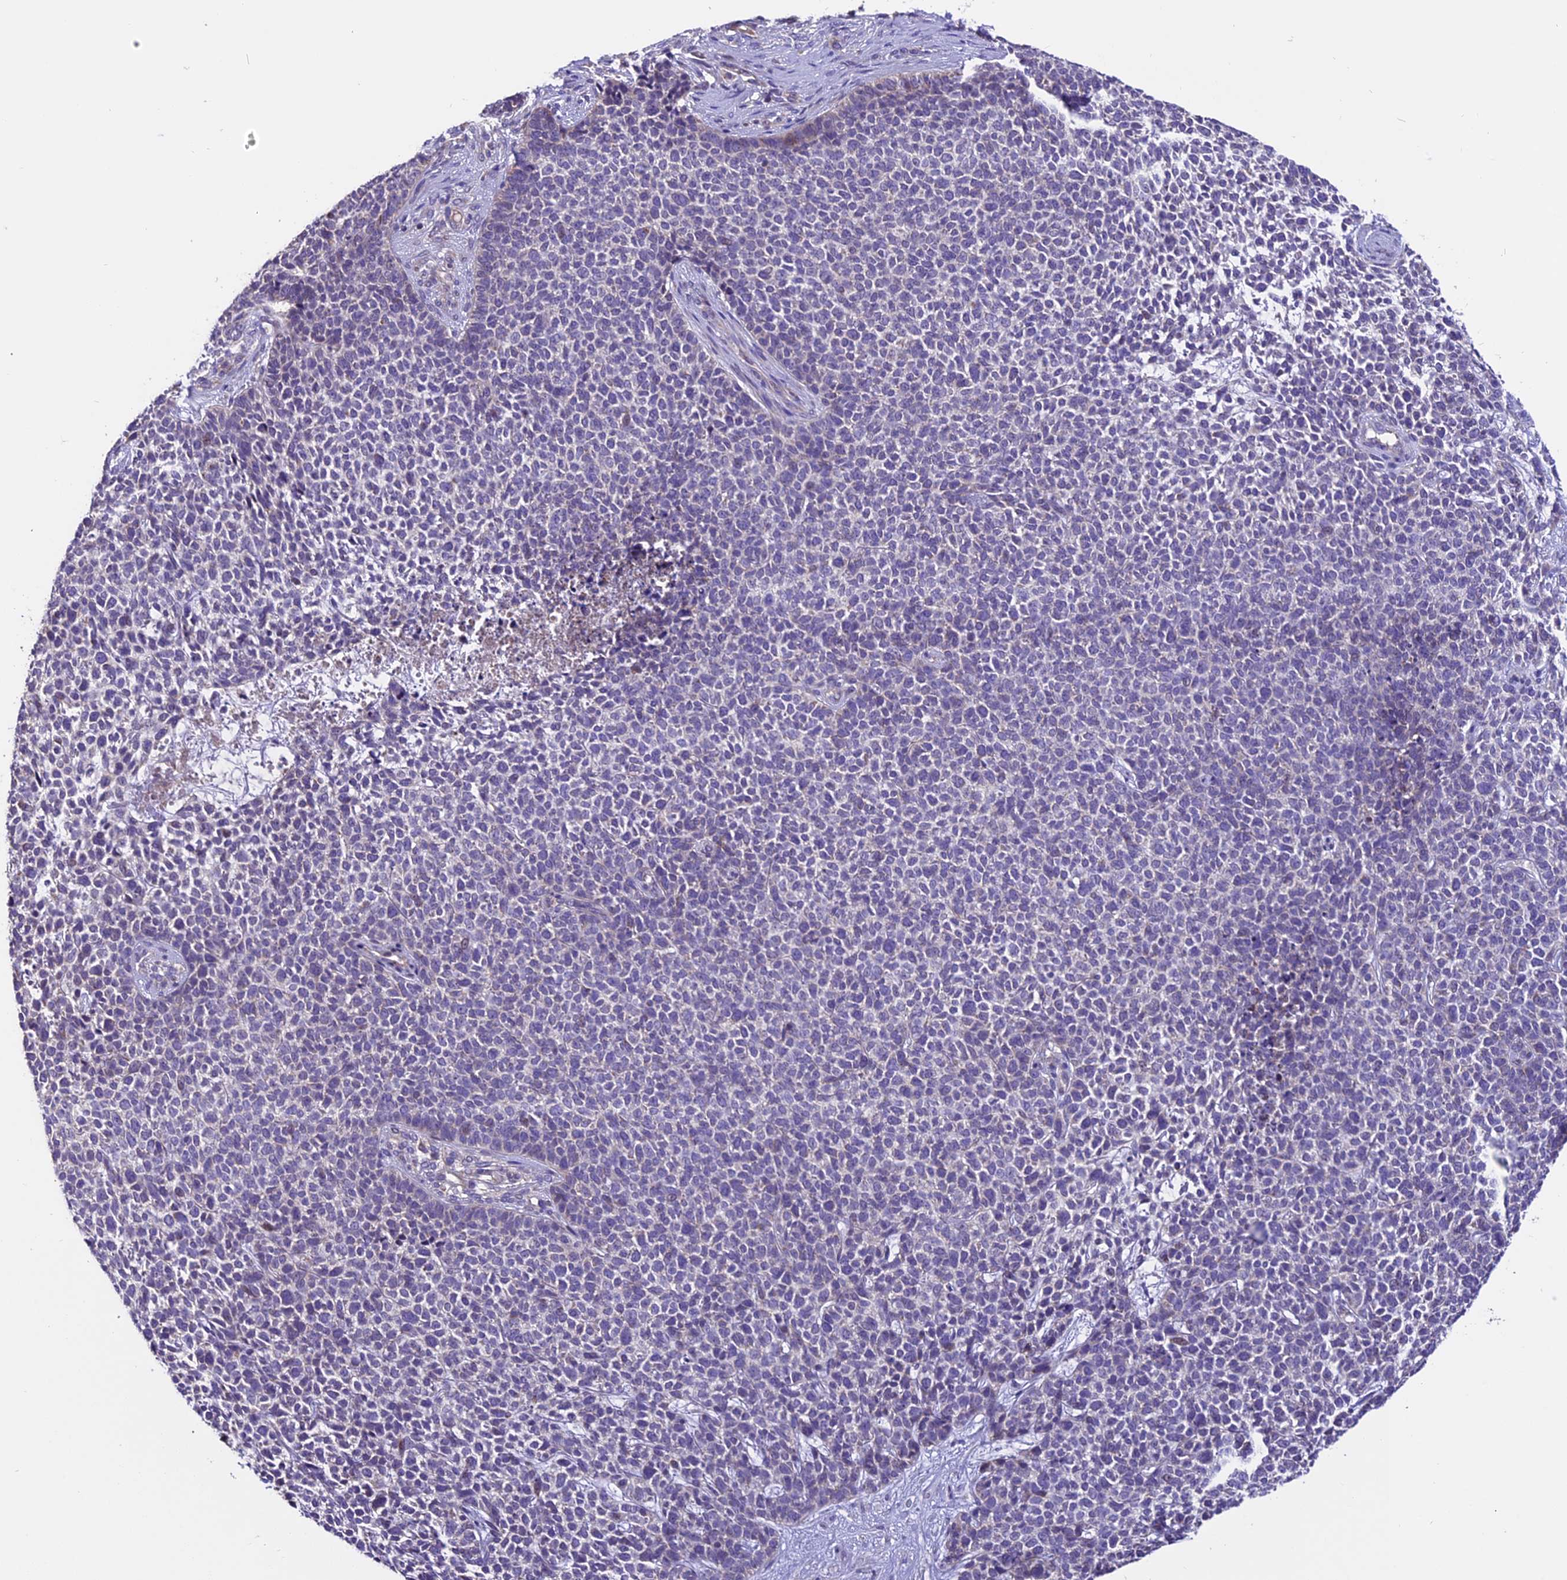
{"staining": {"intensity": "negative", "quantity": "none", "location": "none"}, "tissue": "skin cancer", "cell_type": "Tumor cells", "image_type": "cancer", "snomed": [{"axis": "morphology", "description": "Basal cell carcinoma"}, {"axis": "topography", "description": "Skin"}], "caption": "This is an immunohistochemistry (IHC) micrograph of human skin cancer. There is no positivity in tumor cells.", "gene": "DDX28", "patient": {"sex": "female", "age": 84}}